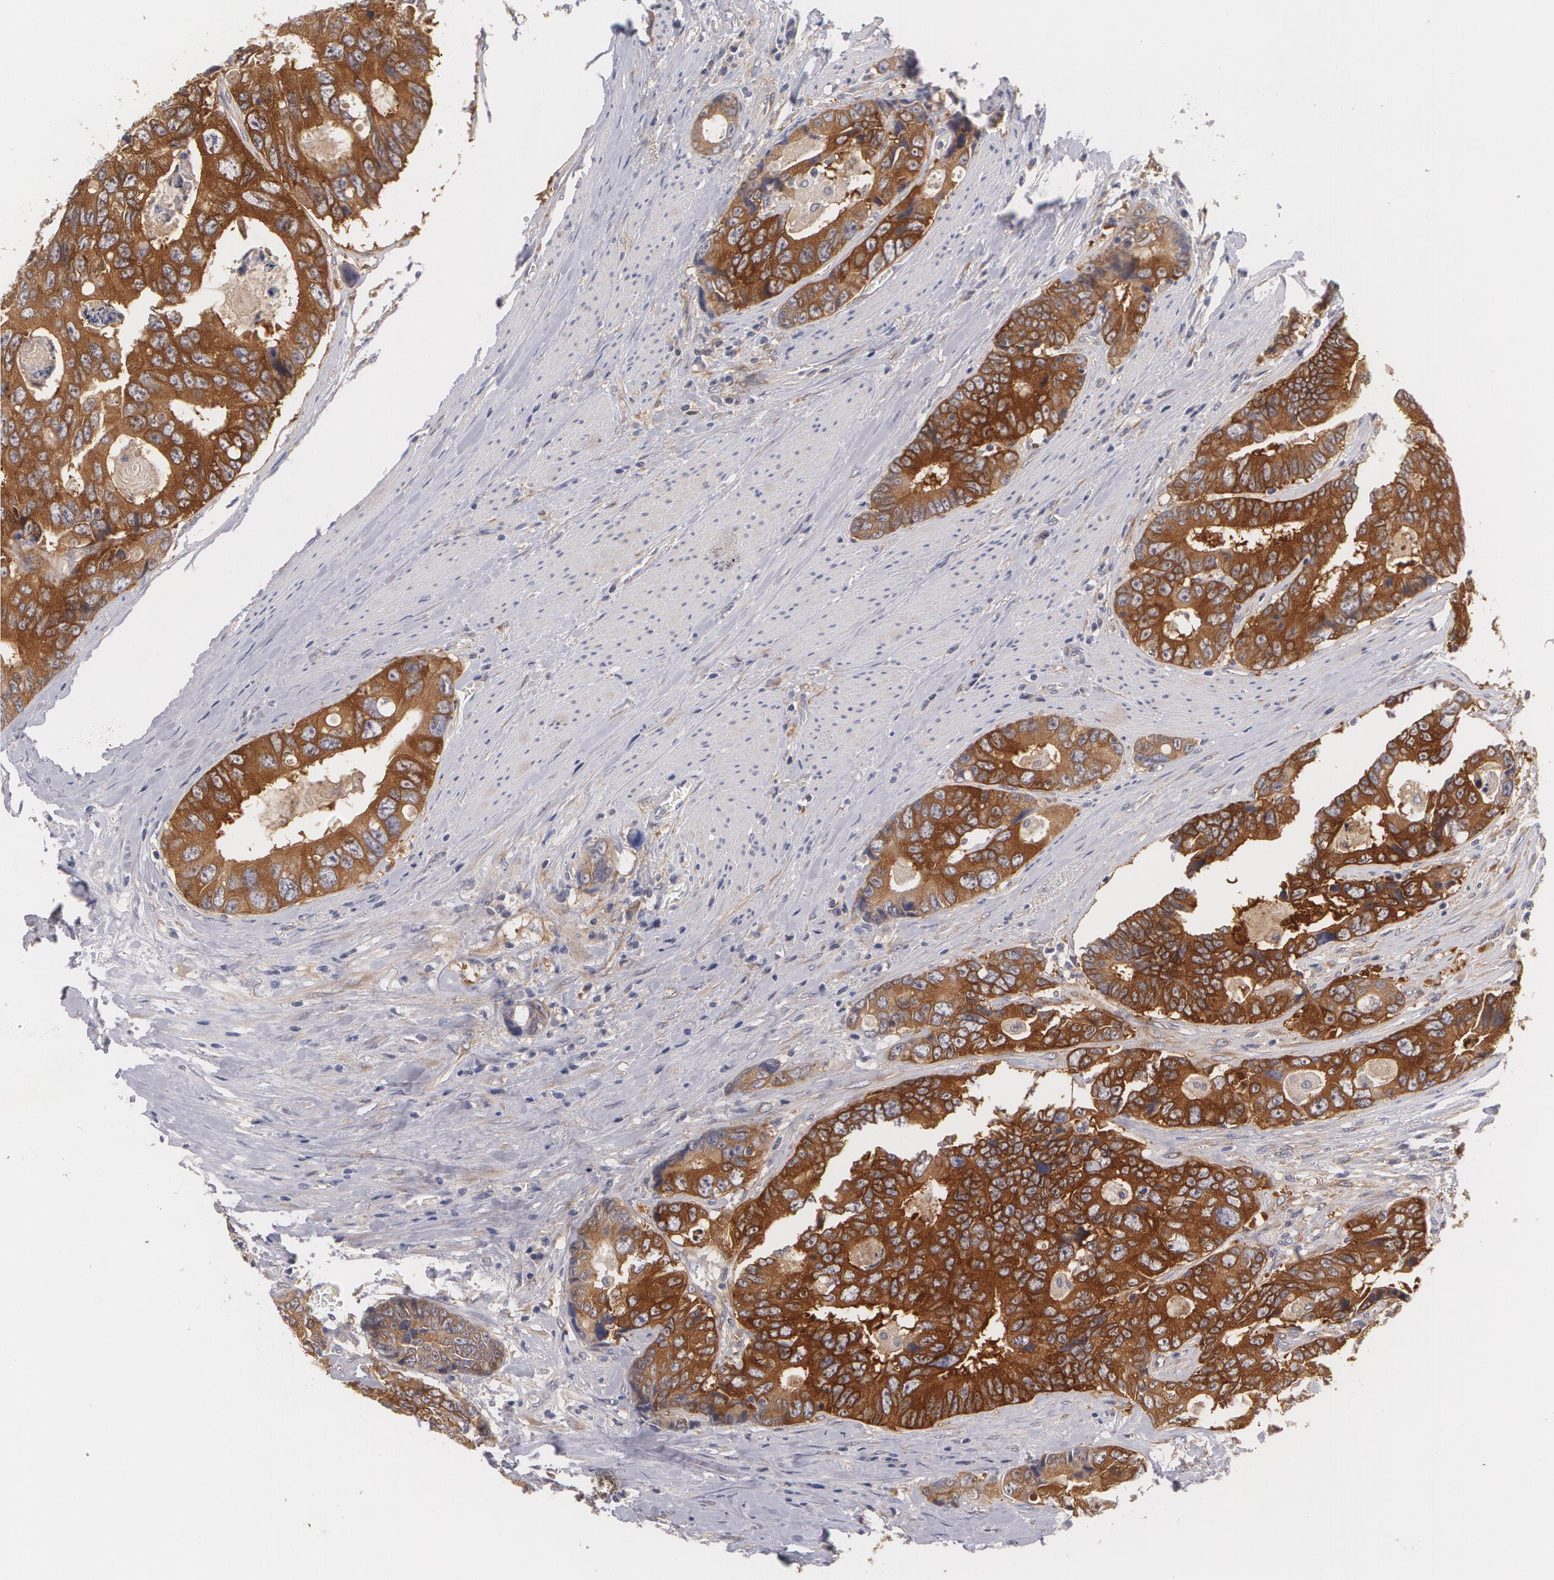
{"staining": {"intensity": "strong", "quantity": ">75%", "location": "cytoplasmic/membranous"}, "tissue": "colorectal cancer", "cell_type": "Tumor cells", "image_type": "cancer", "snomed": [{"axis": "morphology", "description": "Adenocarcinoma, NOS"}, {"axis": "topography", "description": "Rectum"}], "caption": "Immunohistochemistry (IHC) (DAB) staining of colorectal cancer exhibits strong cytoplasmic/membranous protein staining in approximately >75% of tumor cells.", "gene": "CASK", "patient": {"sex": "female", "age": 67}}